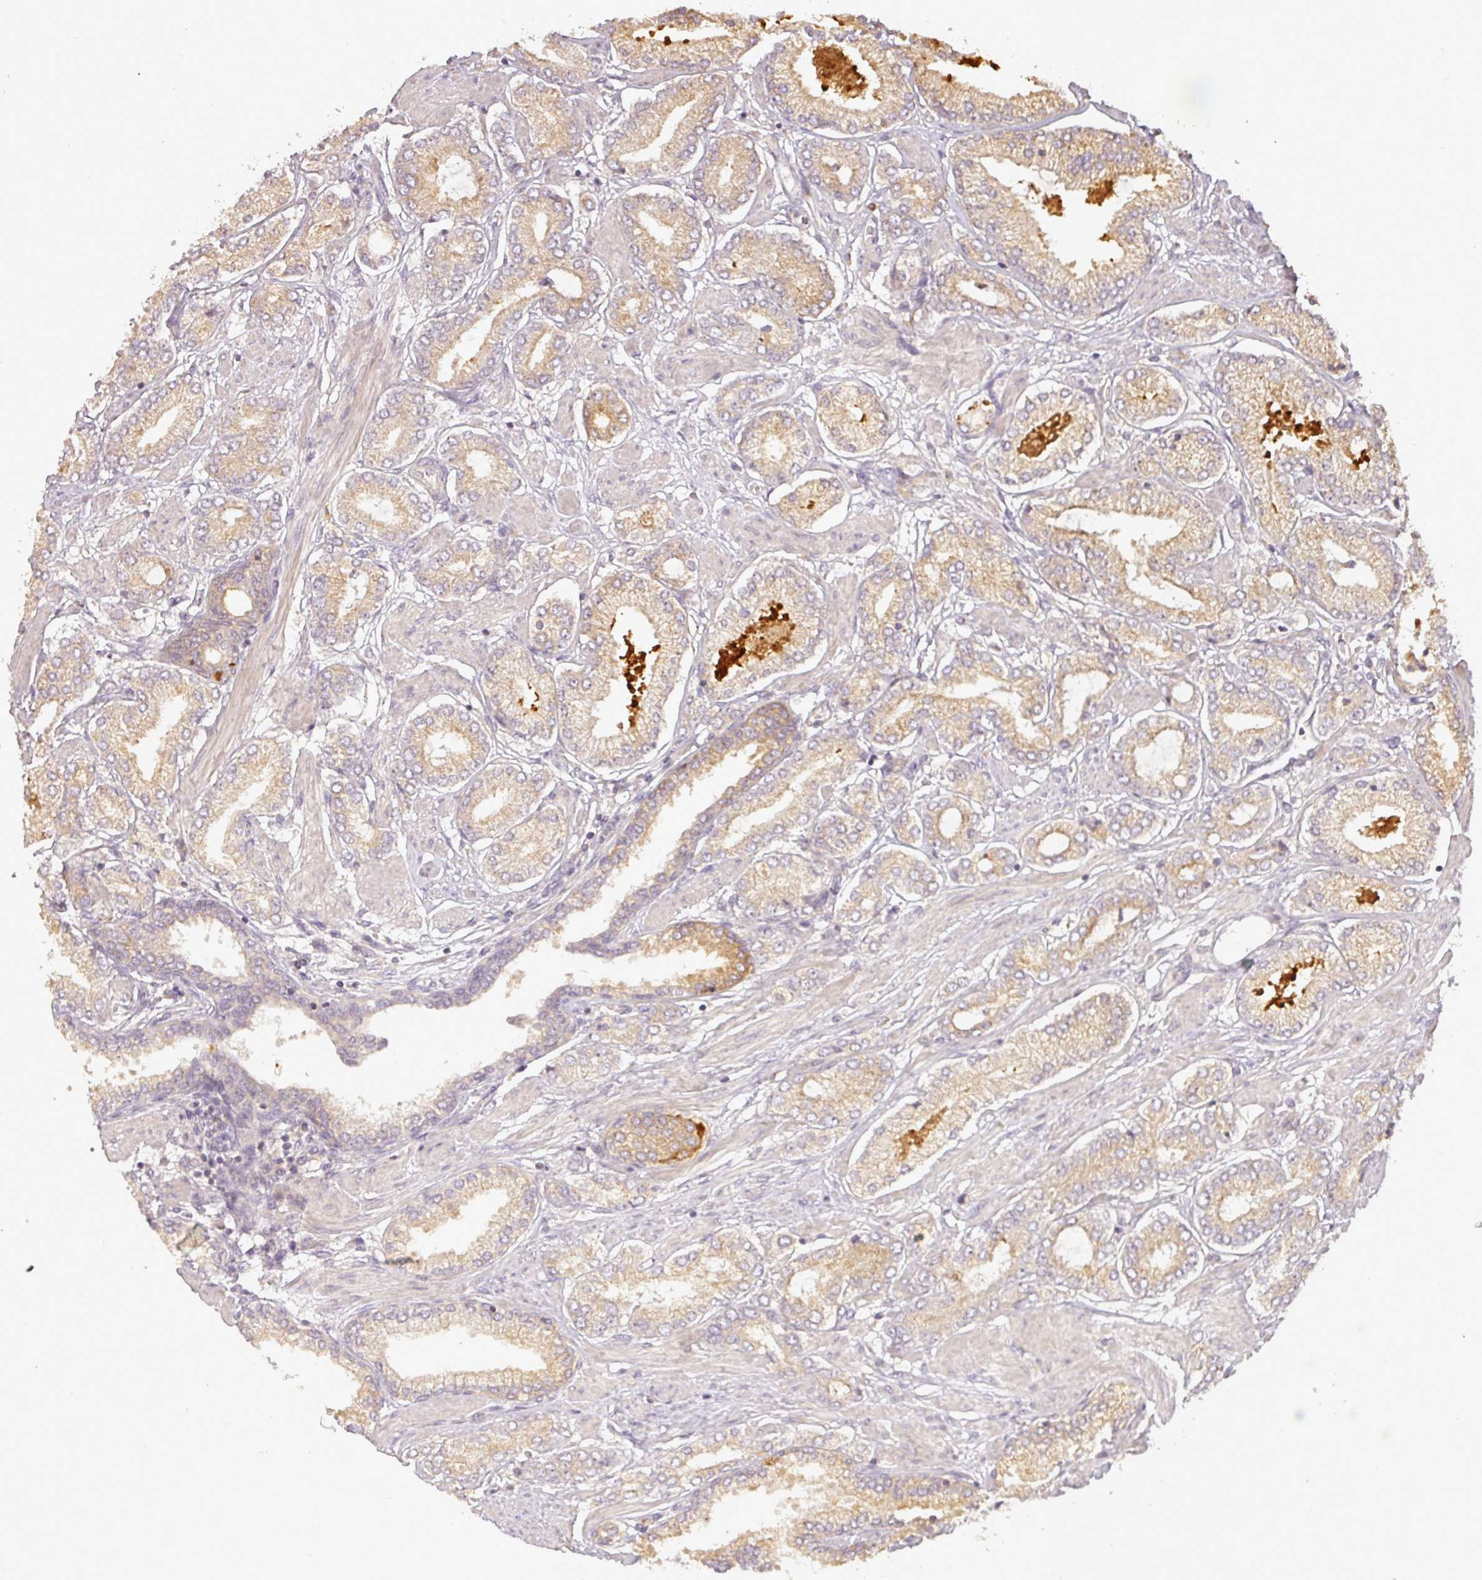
{"staining": {"intensity": "weak", "quantity": ">75%", "location": "cytoplasmic/membranous"}, "tissue": "prostate cancer", "cell_type": "Tumor cells", "image_type": "cancer", "snomed": [{"axis": "morphology", "description": "Adenocarcinoma, High grade"}, {"axis": "topography", "description": "Prostate and seminal vesicle, NOS"}], "caption": "Prostate cancer stained with a protein marker shows weak staining in tumor cells.", "gene": "NIN", "patient": {"sex": "male", "age": 64}}